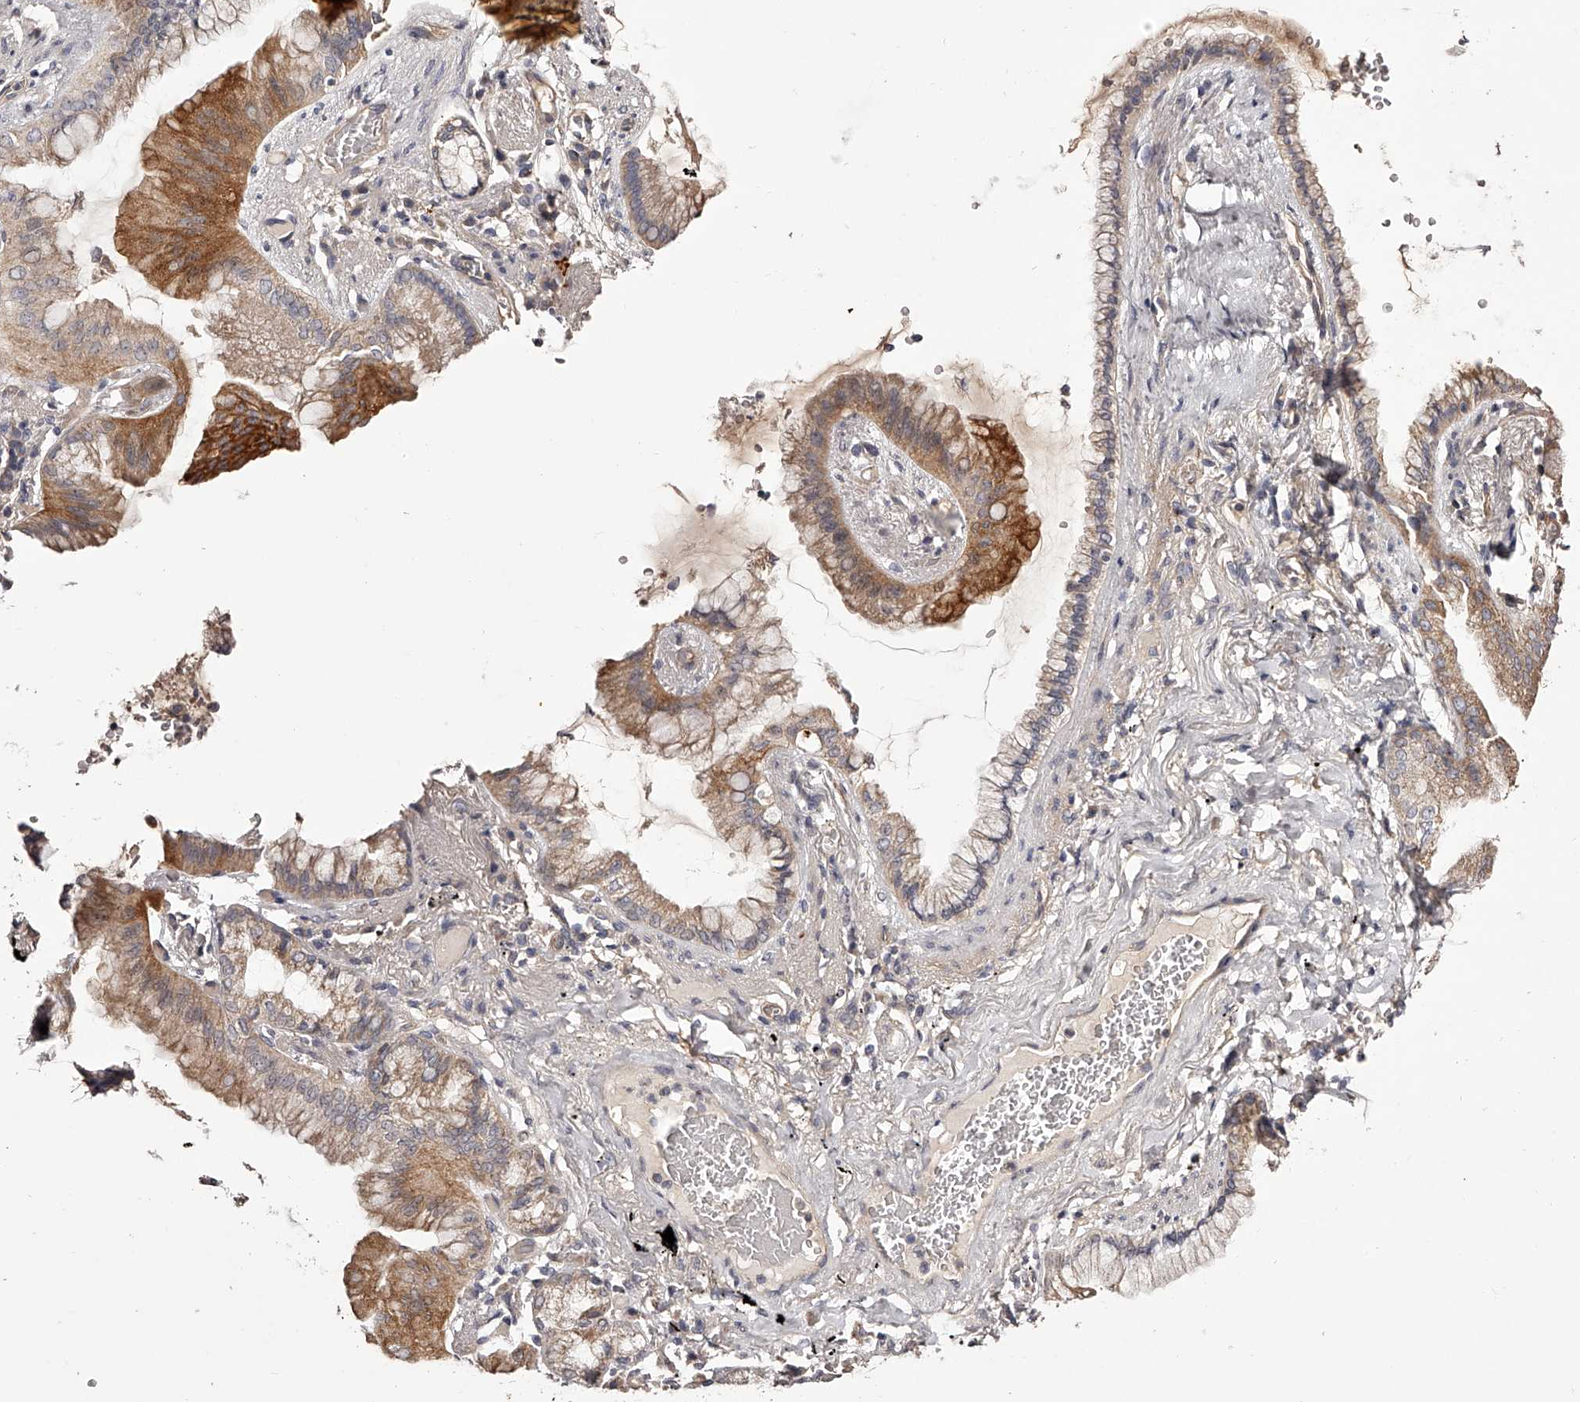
{"staining": {"intensity": "moderate", "quantity": ">75%", "location": "cytoplasmic/membranous"}, "tissue": "lung cancer", "cell_type": "Tumor cells", "image_type": "cancer", "snomed": [{"axis": "morphology", "description": "Adenocarcinoma, NOS"}, {"axis": "topography", "description": "Lung"}], "caption": "Lung adenocarcinoma was stained to show a protein in brown. There is medium levels of moderate cytoplasmic/membranous positivity in approximately >75% of tumor cells. (DAB (3,3'-diaminobenzidine) IHC with brightfield microscopy, high magnification).", "gene": "ODF2L", "patient": {"sex": "female", "age": 70}}